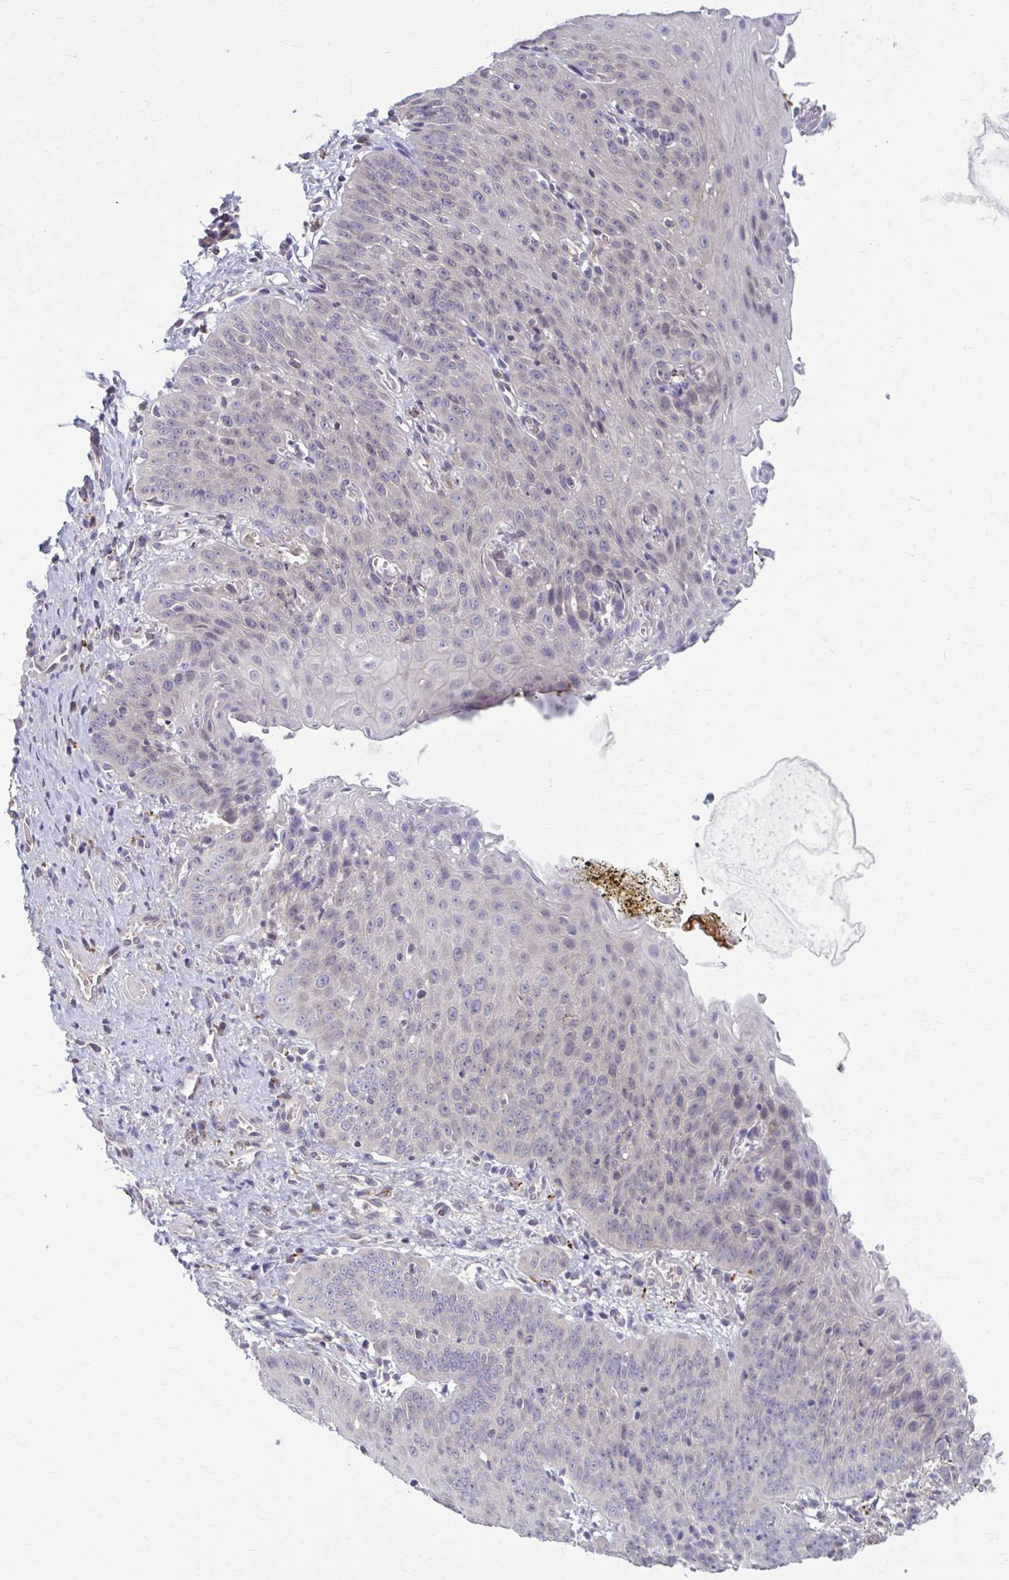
{"staining": {"intensity": "weak", "quantity": "<25%", "location": "cytoplasmic/membranous"}, "tissue": "esophagus", "cell_type": "Squamous epithelial cells", "image_type": "normal", "snomed": [{"axis": "morphology", "description": "Normal tissue, NOS"}, {"axis": "topography", "description": "Esophagus"}], "caption": "Immunohistochemistry histopathology image of unremarkable esophagus: esophagus stained with DAB (3,3'-diaminobenzidine) reveals no significant protein expression in squamous epithelial cells. (DAB (3,3'-diaminobenzidine) immunohistochemistry (IHC) visualized using brightfield microscopy, high magnification).", "gene": "MCRIP2", "patient": {"sex": "male", "age": 71}}